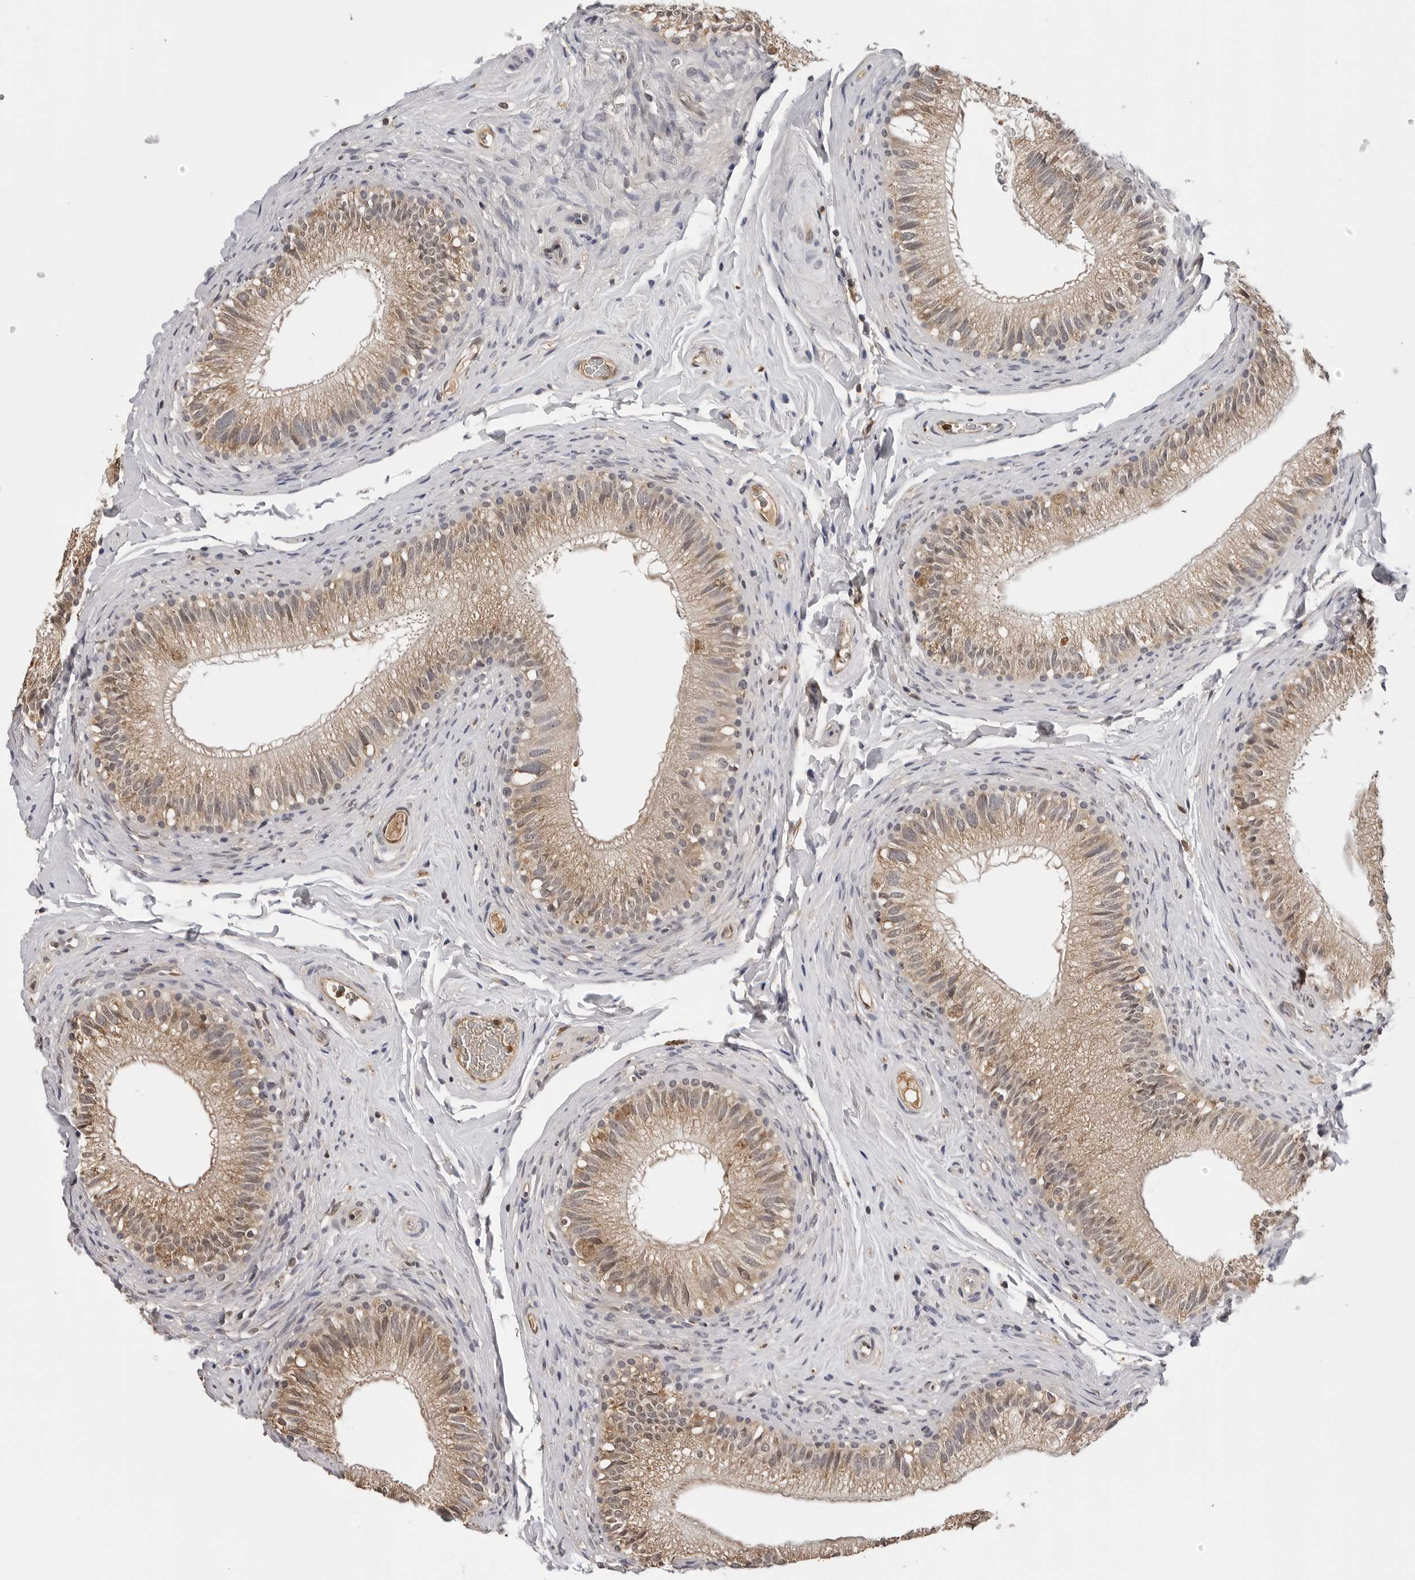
{"staining": {"intensity": "weak", "quantity": ">75%", "location": "cytoplasmic/membranous"}, "tissue": "epididymis", "cell_type": "Glandular cells", "image_type": "normal", "snomed": [{"axis": "morphology", "description": "Normal tissue, NOS"}, {"axis": "topography", "description": "Epididymis"}], "caption": "Epididymis stained with immunohistochemistry (IHC) demonstrates weak cytoplasmic/membranous expression in about >75% of glandular cells.", "gene": "TRMT13", "patient": {"sex": "male", "age": 49}}